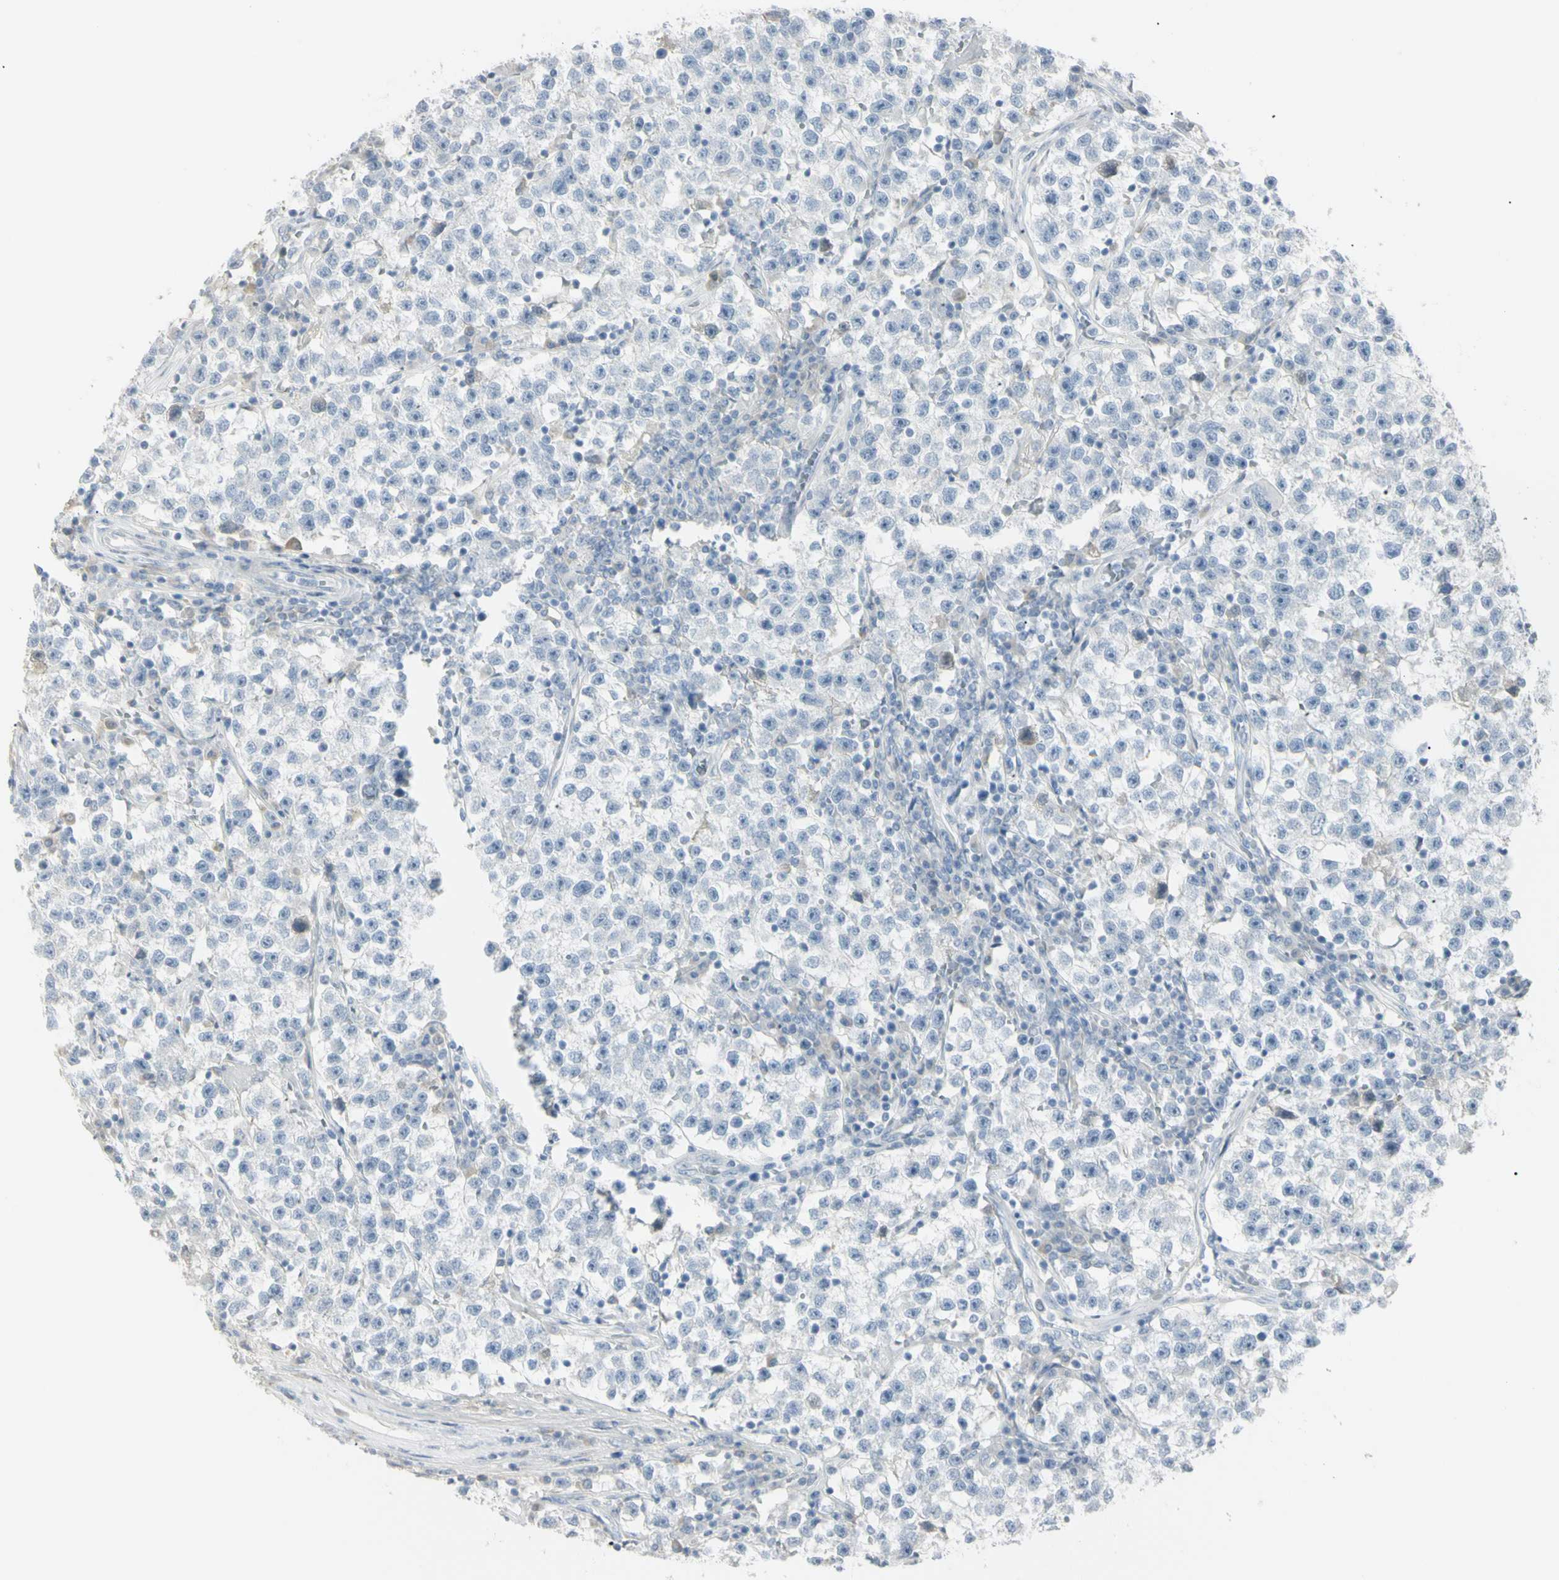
{"staining": {"intensity": "negative", "quantity": "none", "location": "none"}, "tissue": "testis cancer", "cell_type": "Tumor cells", "image_type": "cancer", "snomed": [{"axis": "morphology", "description": "Seminoma, NOS"}, {"axis": "topography", "description": "Testis"}], "caption": "DAB (3,3'-diaminobenzidine) immunohistochemical staining of human testis cancer reveals no significant positivity in tumor cells. (Brightfield microscopy of DAB (3,3'-diaminobenzidine) IHC at high magnification).", "gene": "PIP", "patient": {"sex": "male", "age": 22}}